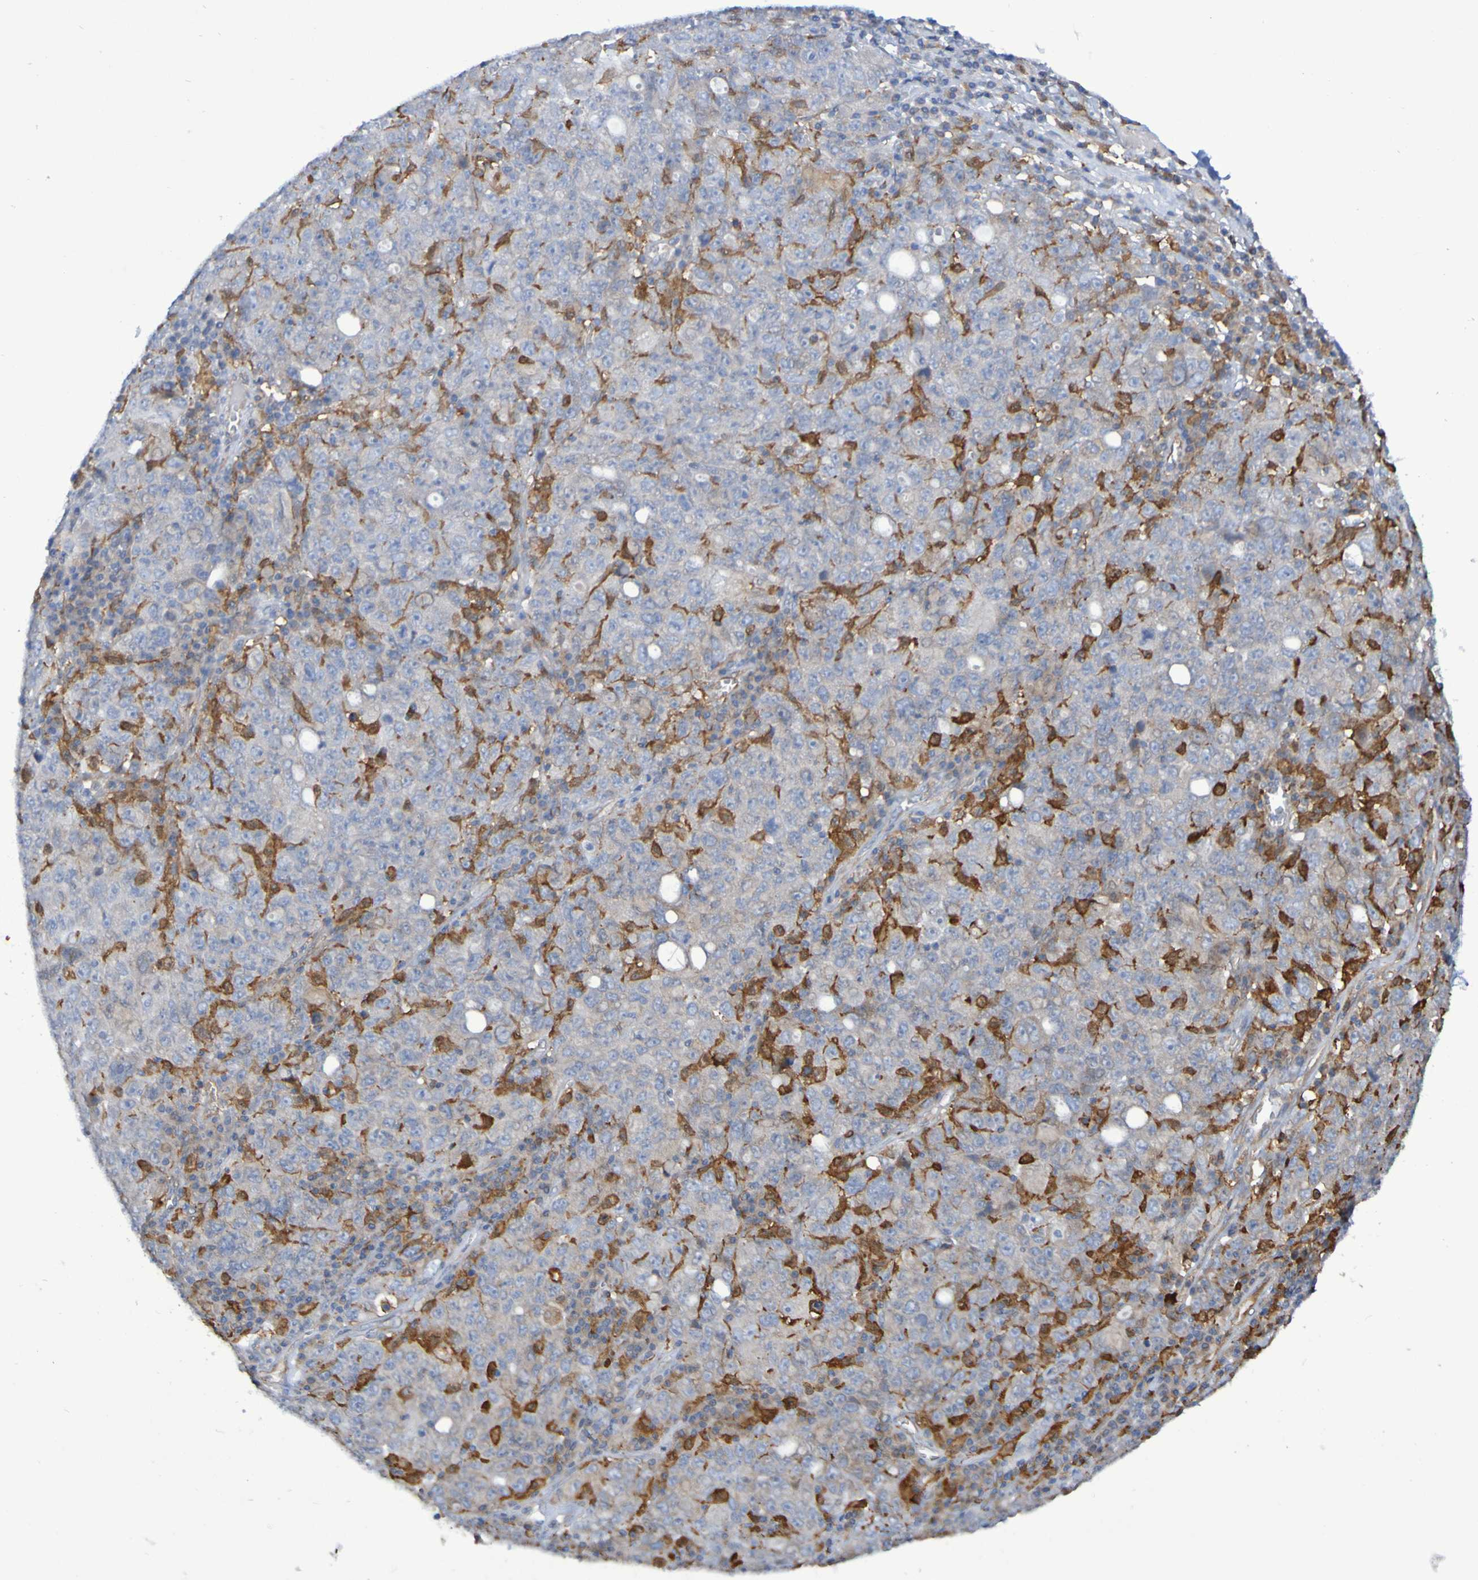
{"staining": {"intensity": "negative", "quantity": "none", "location": "none"}, "tissue": "ovarian cancer", "cell_type": "Tumor cells", "image_type": "cancer", "snomed": [{"axis": "morphology", "description": "Carcinoma, endometroid"}, {"axis": "topography", "description": "Ovary"}], "caption": "An image of human endometroid carcinoma (ovarian) is negative for staining in tumor cells.", "gene": "SCRG1", "patient": {"sex": "female", "age": 62}}